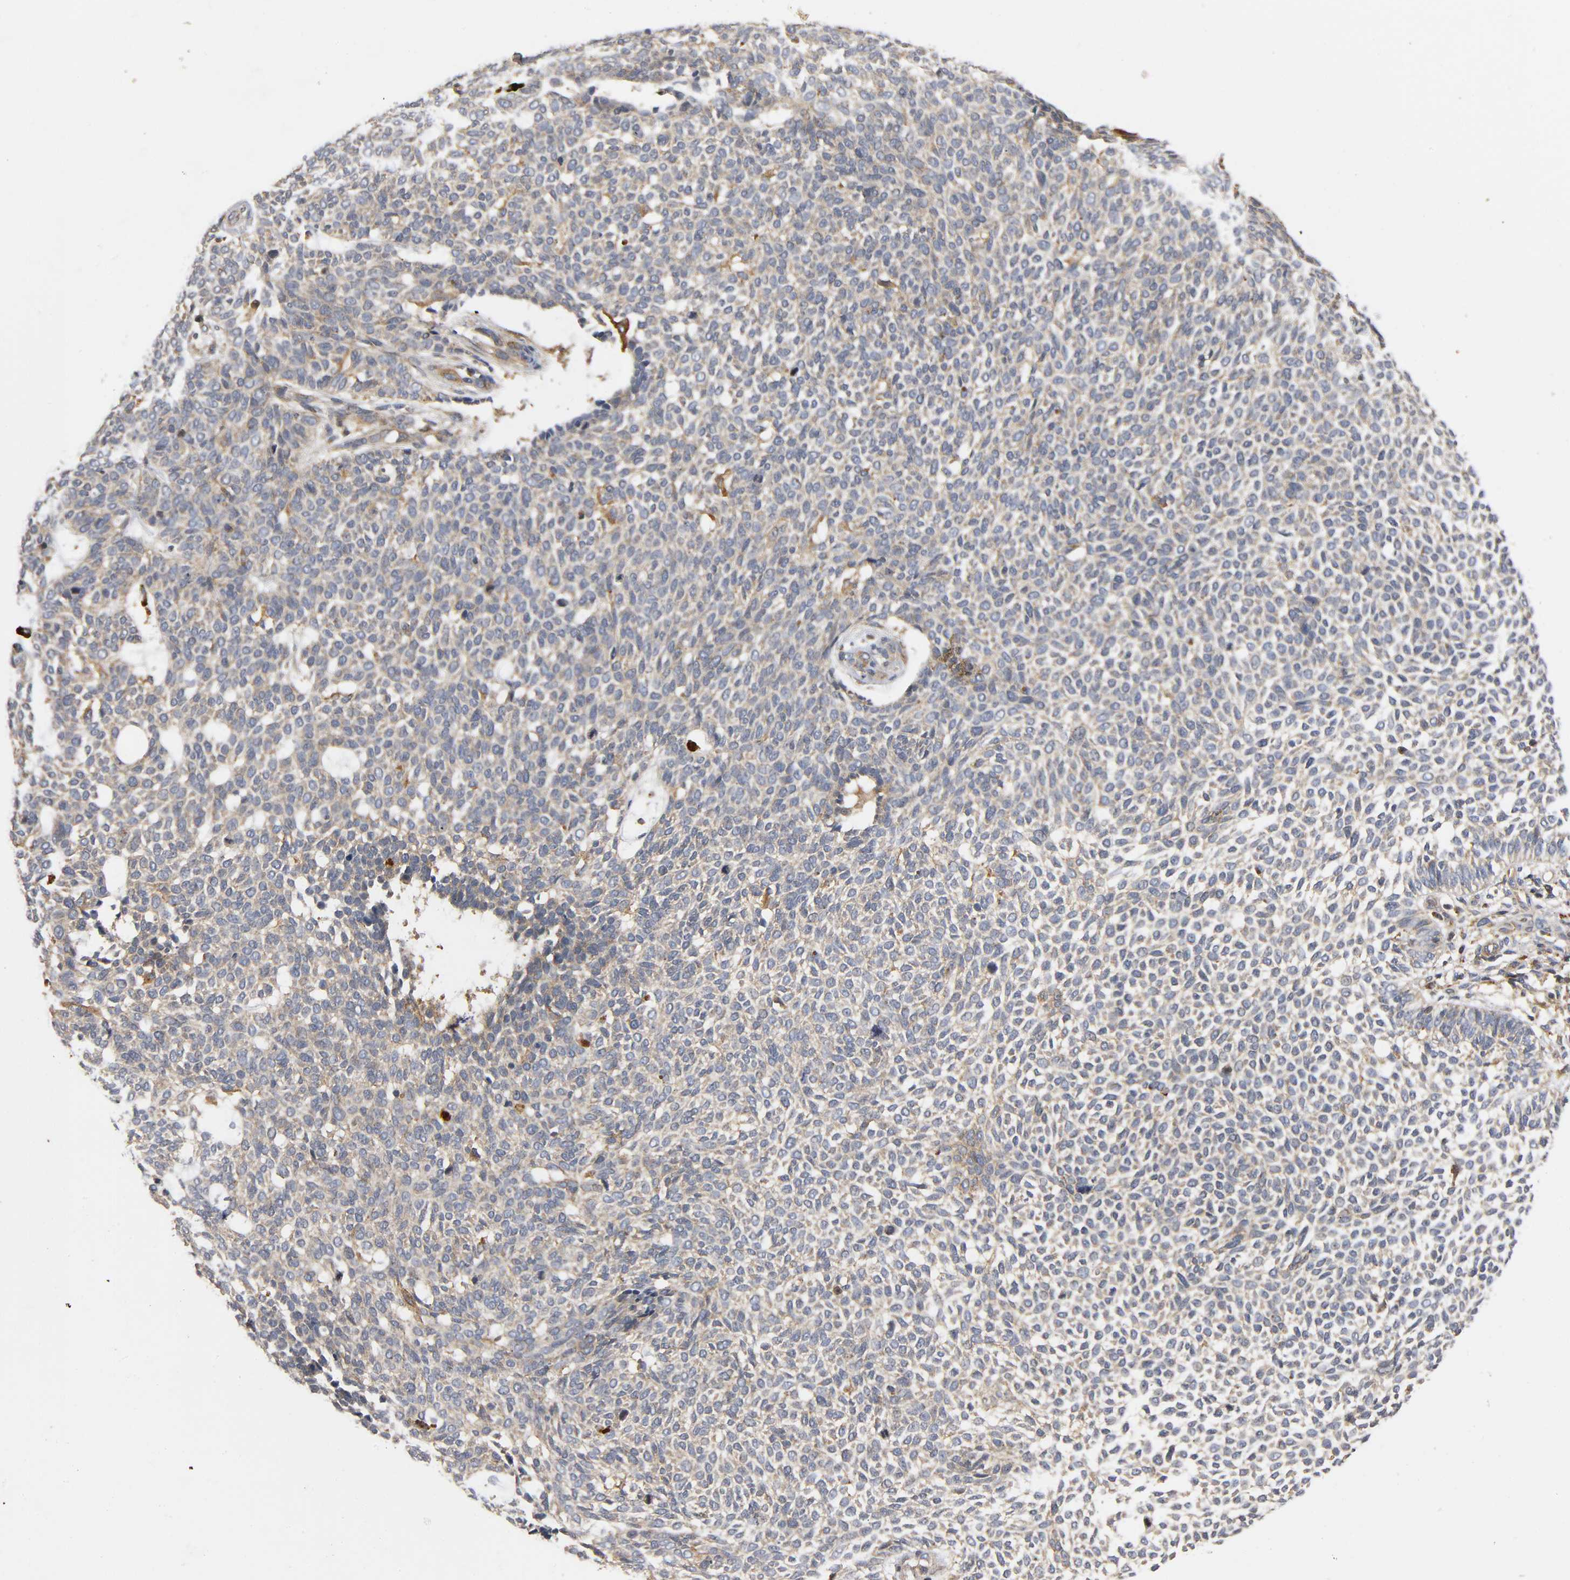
{"staining": {"intensity": "weak", "quantity": ">75%", "location": "cytoplasmic/membranous"}, "tissue": "skin cancer", "cell_type": "Tumor cells", "image_type": "cancer", "snomed": [{"axis": "morphology", "description": "Normal tissue, NOS"}, {"axis": "morphology", "description": "Basal cell carcinoma"}, {"axis": "topography", "description": "Skin"}], "caption": "High-magnification brightfield microscopy of skin basal cell carcinoma stained with DAB (brown) and counterstained with hematoxylin (blue). tumor cells exhibit weak cytoplasmic/membranous positivity is appreciated in about>75% of cells.", "gene": "IKBKB", "patient": {"sex": "male", "age": 87}}